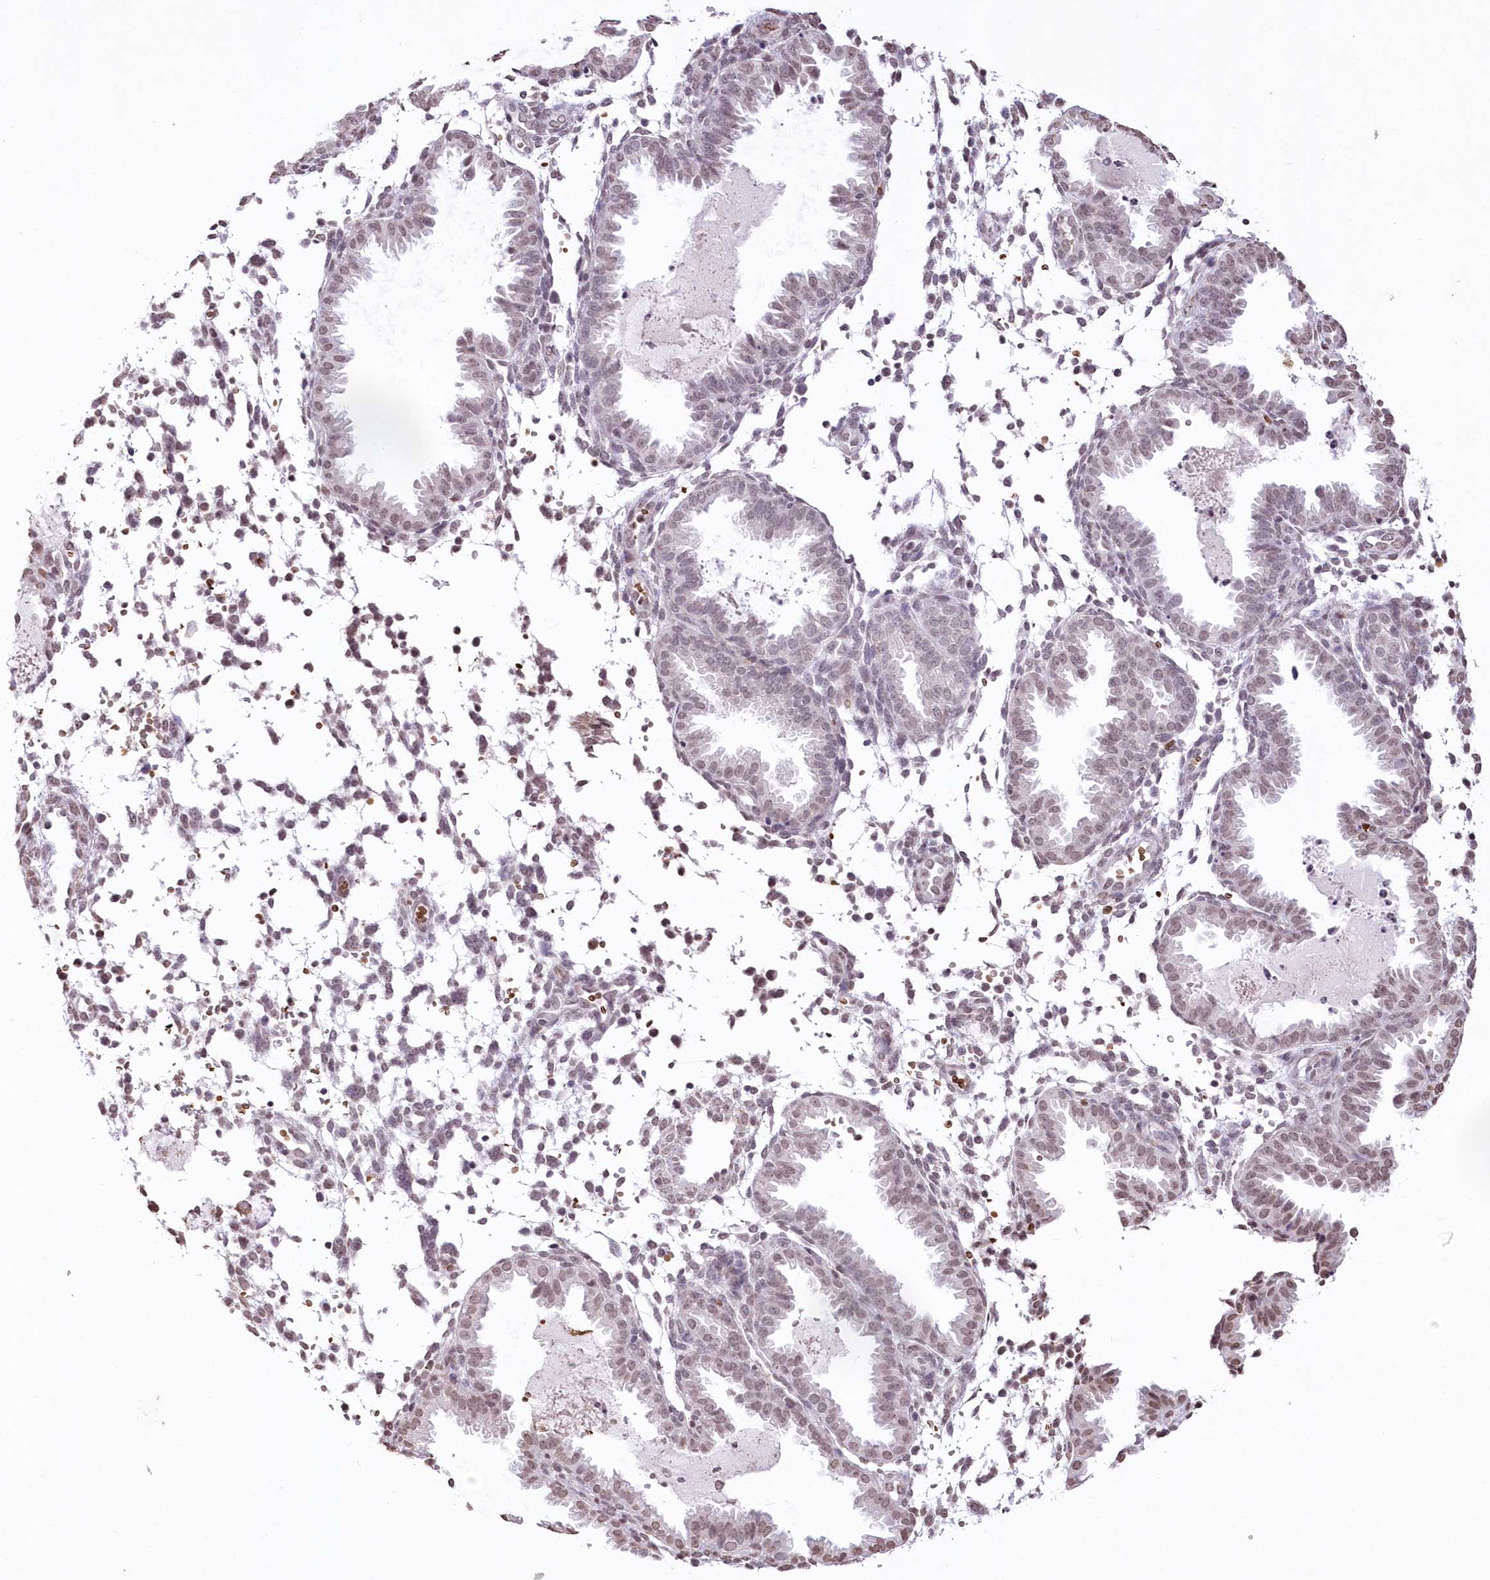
{"staining": {"intensity": "moderate", "quantity": "<25%", "location": "nuclear"}, "tissue": "endometrium", "cell_type": "Cells in endometrial stroma", "image_type": "normal", "snomed": [{"axis": "morphology", "description": "Normal tissue, NOS"}, {"axis": "topography", "description": "Endometrium"}], "caption": "A low amount of moderate nuclear expression is seen in approximately <25% of cells in endometrial stroma in normal endometrium.", "gene": "ENSG00000275740", "patient": {"sex": "female", "age": 33}}